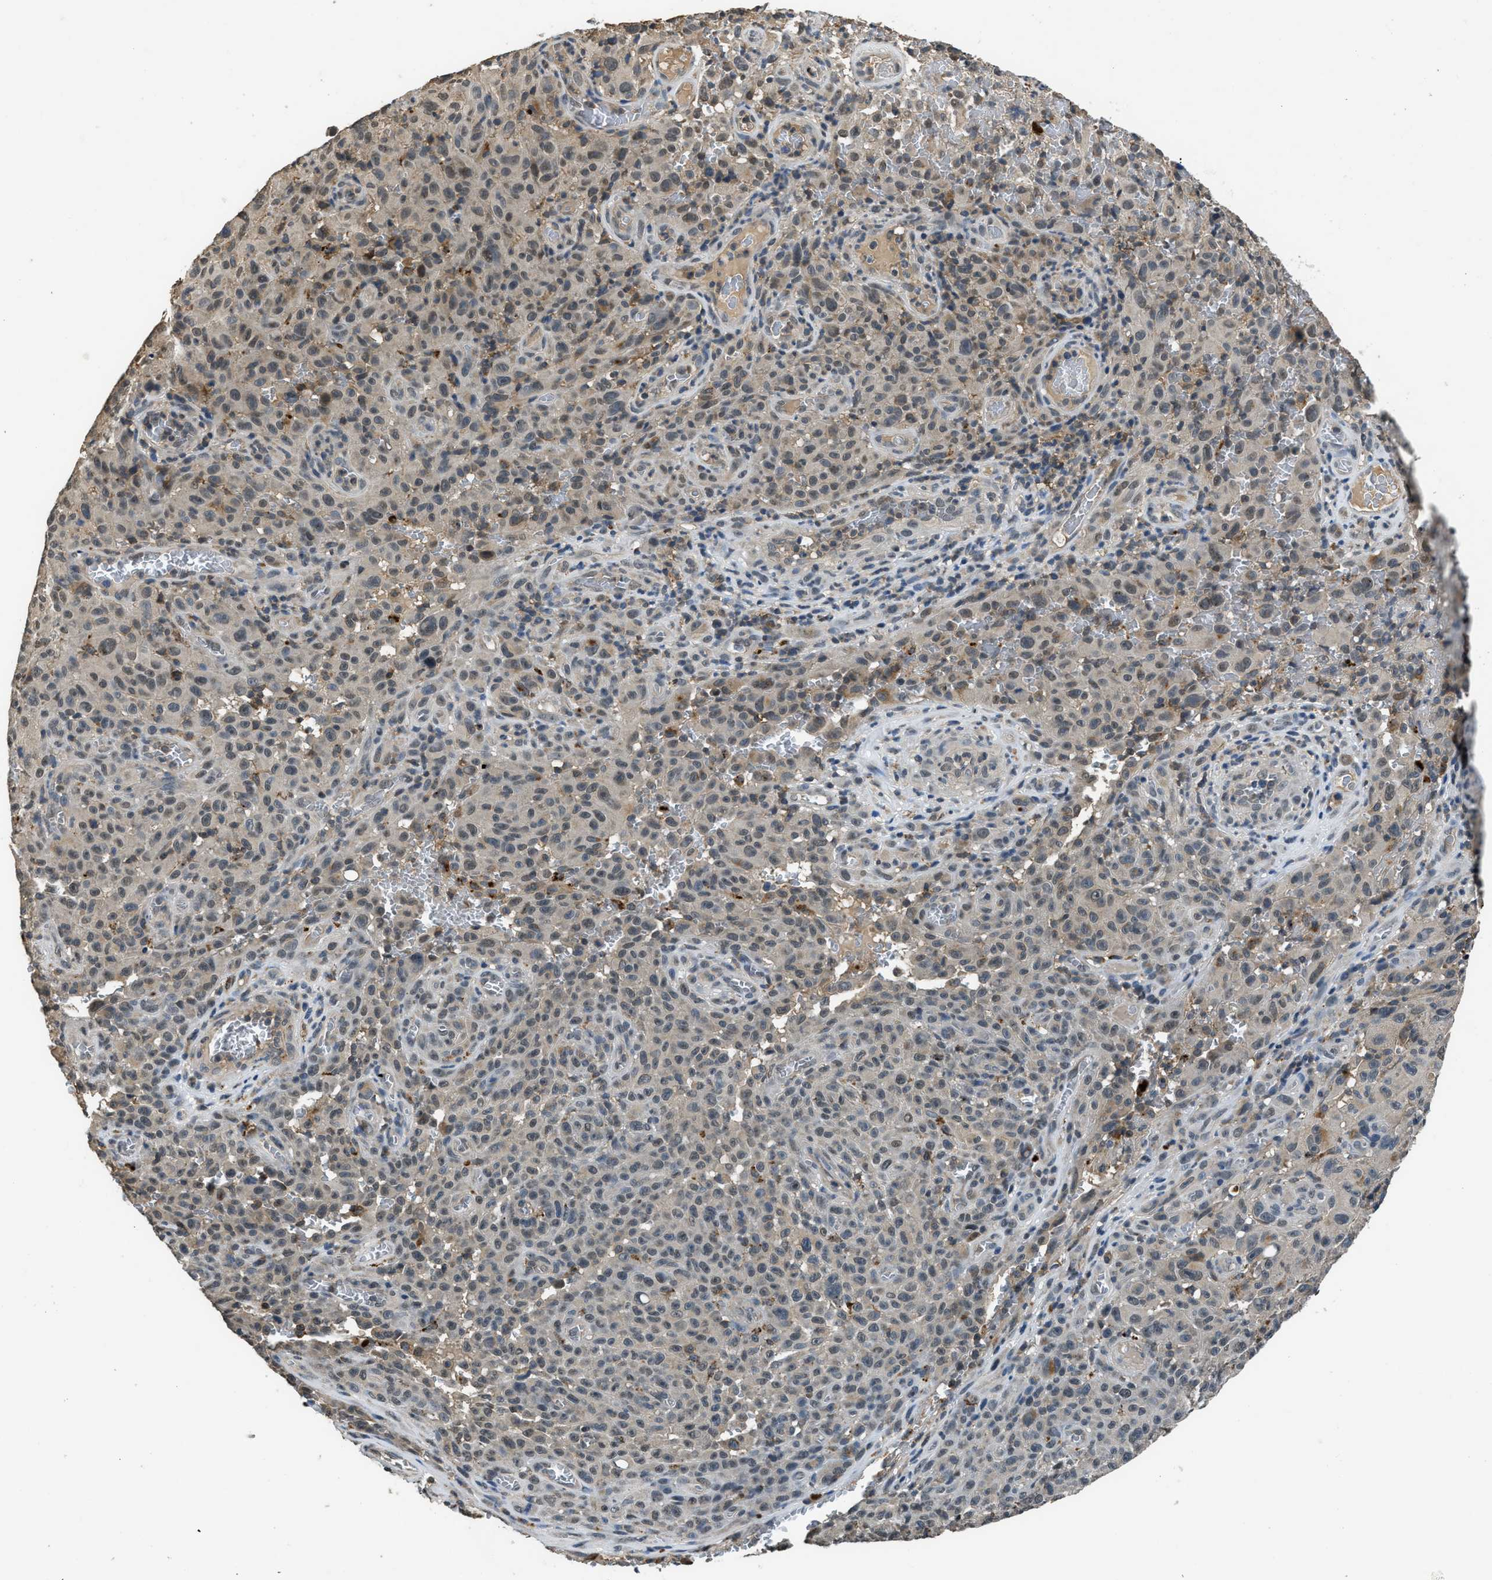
{"staining": {"intensity": "weak", "quantity": "<25%", "location": "cytoplasmic/membranous"}, "tissue": "melanoma", "cell_type": "Tumor cells", "image_type": "cancer", "snomed": [{"axis": "morphology", "description": "Malignant melanoma, NOS"}, {"axis": "topography", "description": "Skin"}], "caption": "Tumor cells are negative for protein expression in human melanoma.", "gene": "SLC15A4", "patient": {"sex": "female", "age": 82}}